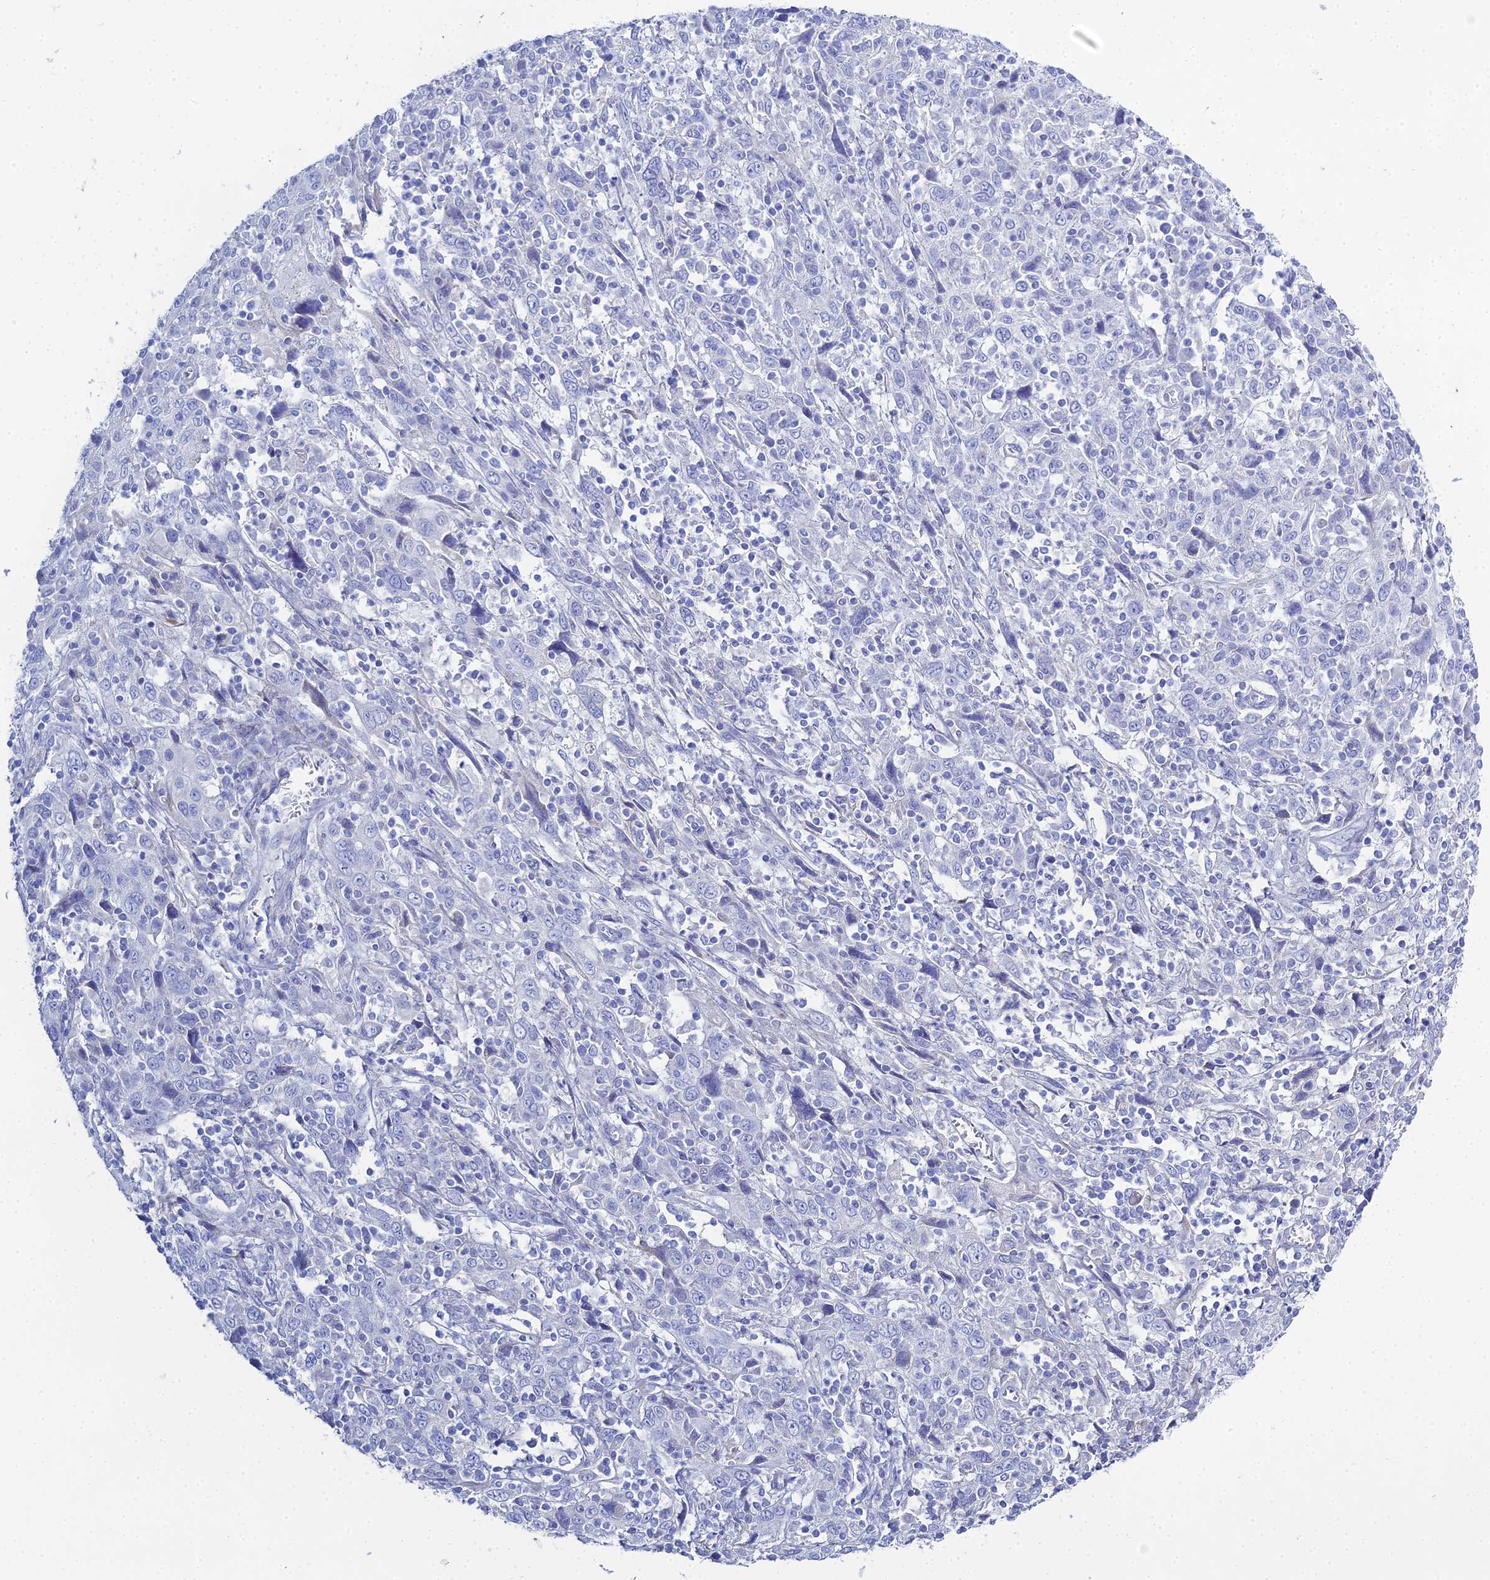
{"staining": {"intensity": "negative", "quantity": "none", "location": "none"}, "tissue": "cervical cancer", "cell_type": "Tumor cells", "image_type": "cancer", "snomed": [{"axis": "morphology", "description": "Squamous cell carcinoma, NOS"}, {"axis": "topography", "description": "Cervix"}], "caption": "Image shows no significant protein staining in tumor cells of cervical cancer (squamous cell carcinoma). The staining was performed using DAB (3,3'-diaminobenzidine) to visualize the protein expression in brown, while the nuclei were stained in blue with hematoxylin (Magnification: 20x).", "gene": "DHX34", "patient": {"sex": "female", "age": 46}}